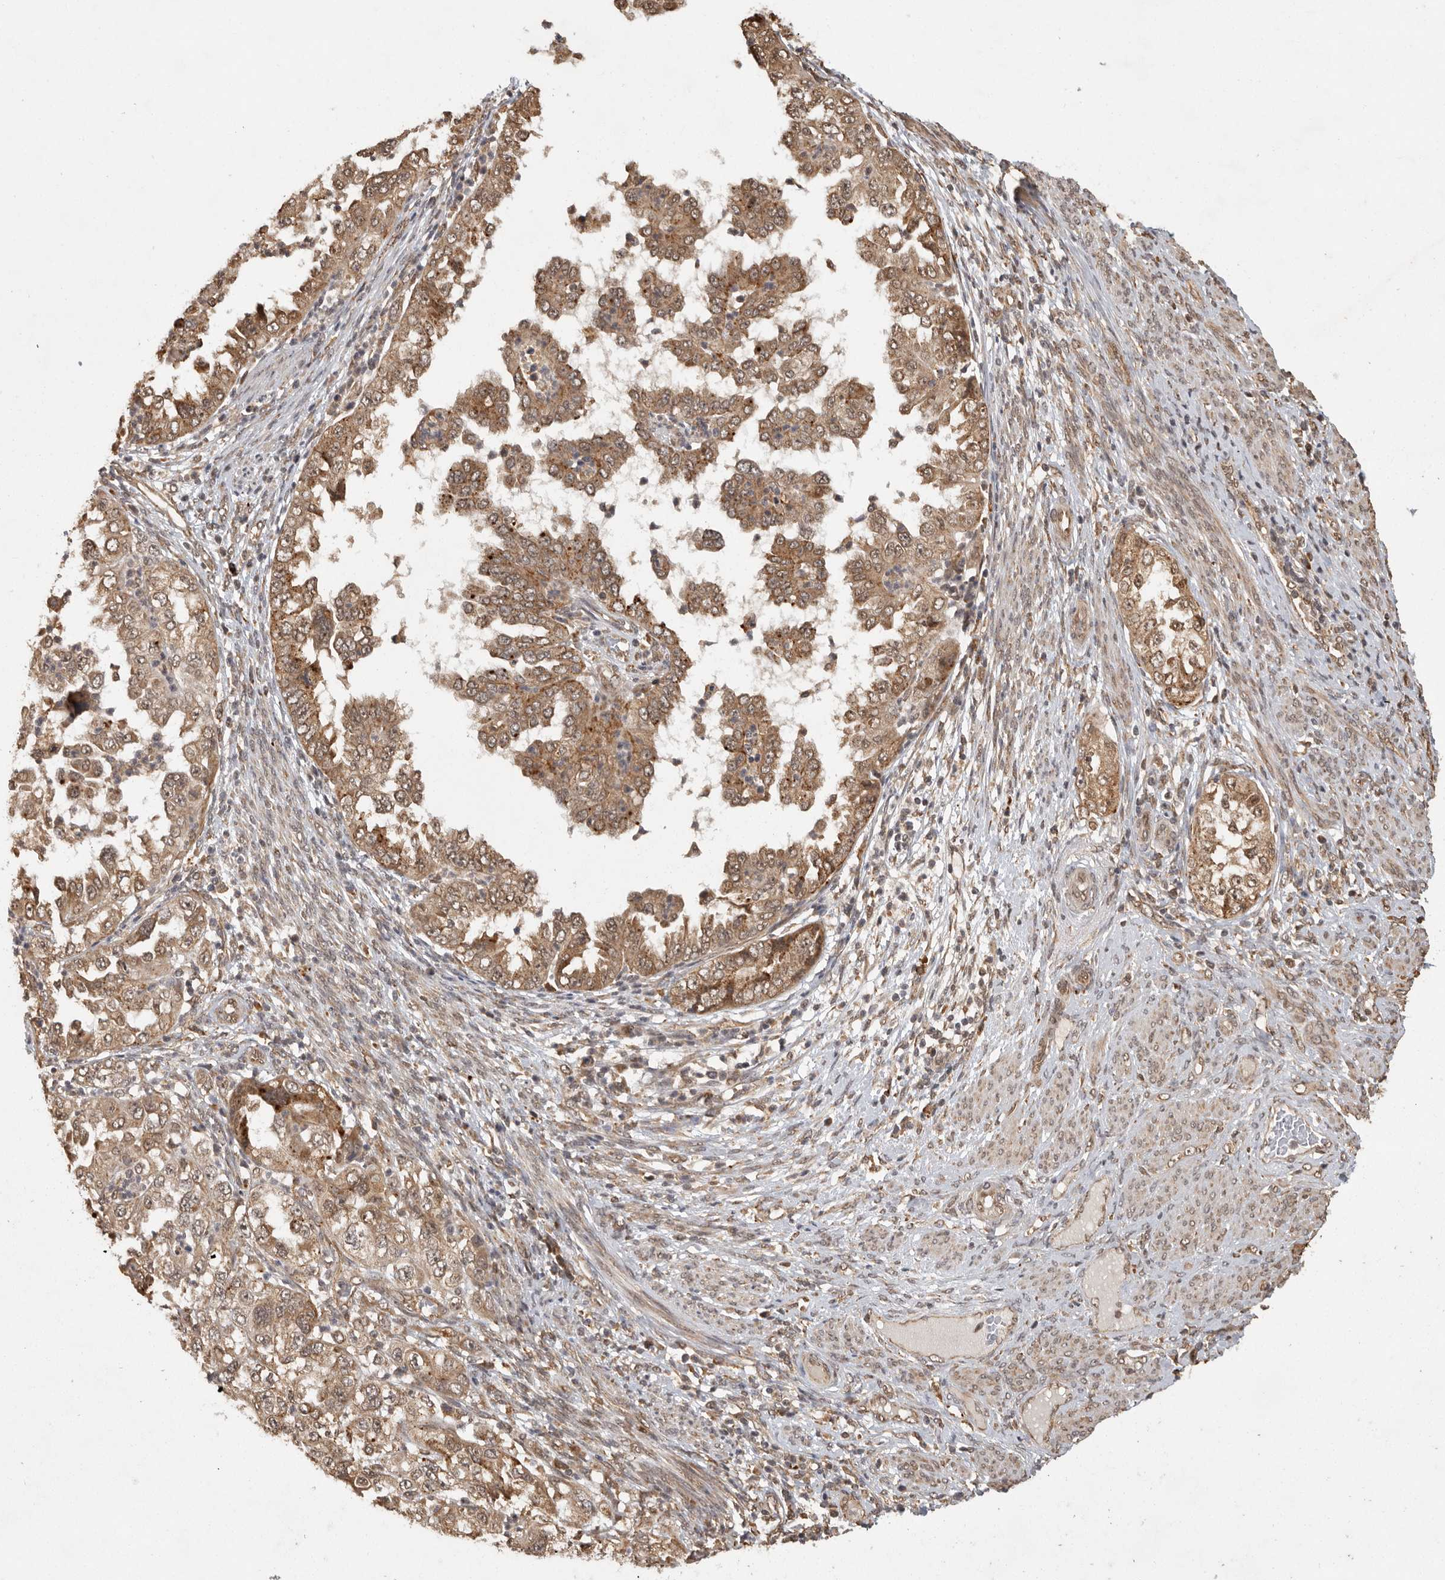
{"staining": {"intensity": "moderate", "quantity": ">75%", "location": "cytoplasmic/membranous,nuclear"}, "tissue": "endometrial cancer", "cell_type": "Tumor cells", "image_type": "cancer", "snomed": [{"axis": "morphology", "description": "Adenocarcinoma, NOS"}, {"axis": "topography", "description": "Endometrium"}], "caption": "Approximately >75% of tumor cells in human endometrial adenocarcinoma show moderate cytoplasmic/membranous and nuclear protein positivity as visualized by brown immunohistochemical staining.", "gene": "ZNF83", "patient": {"sex": "female", "age": 85}}